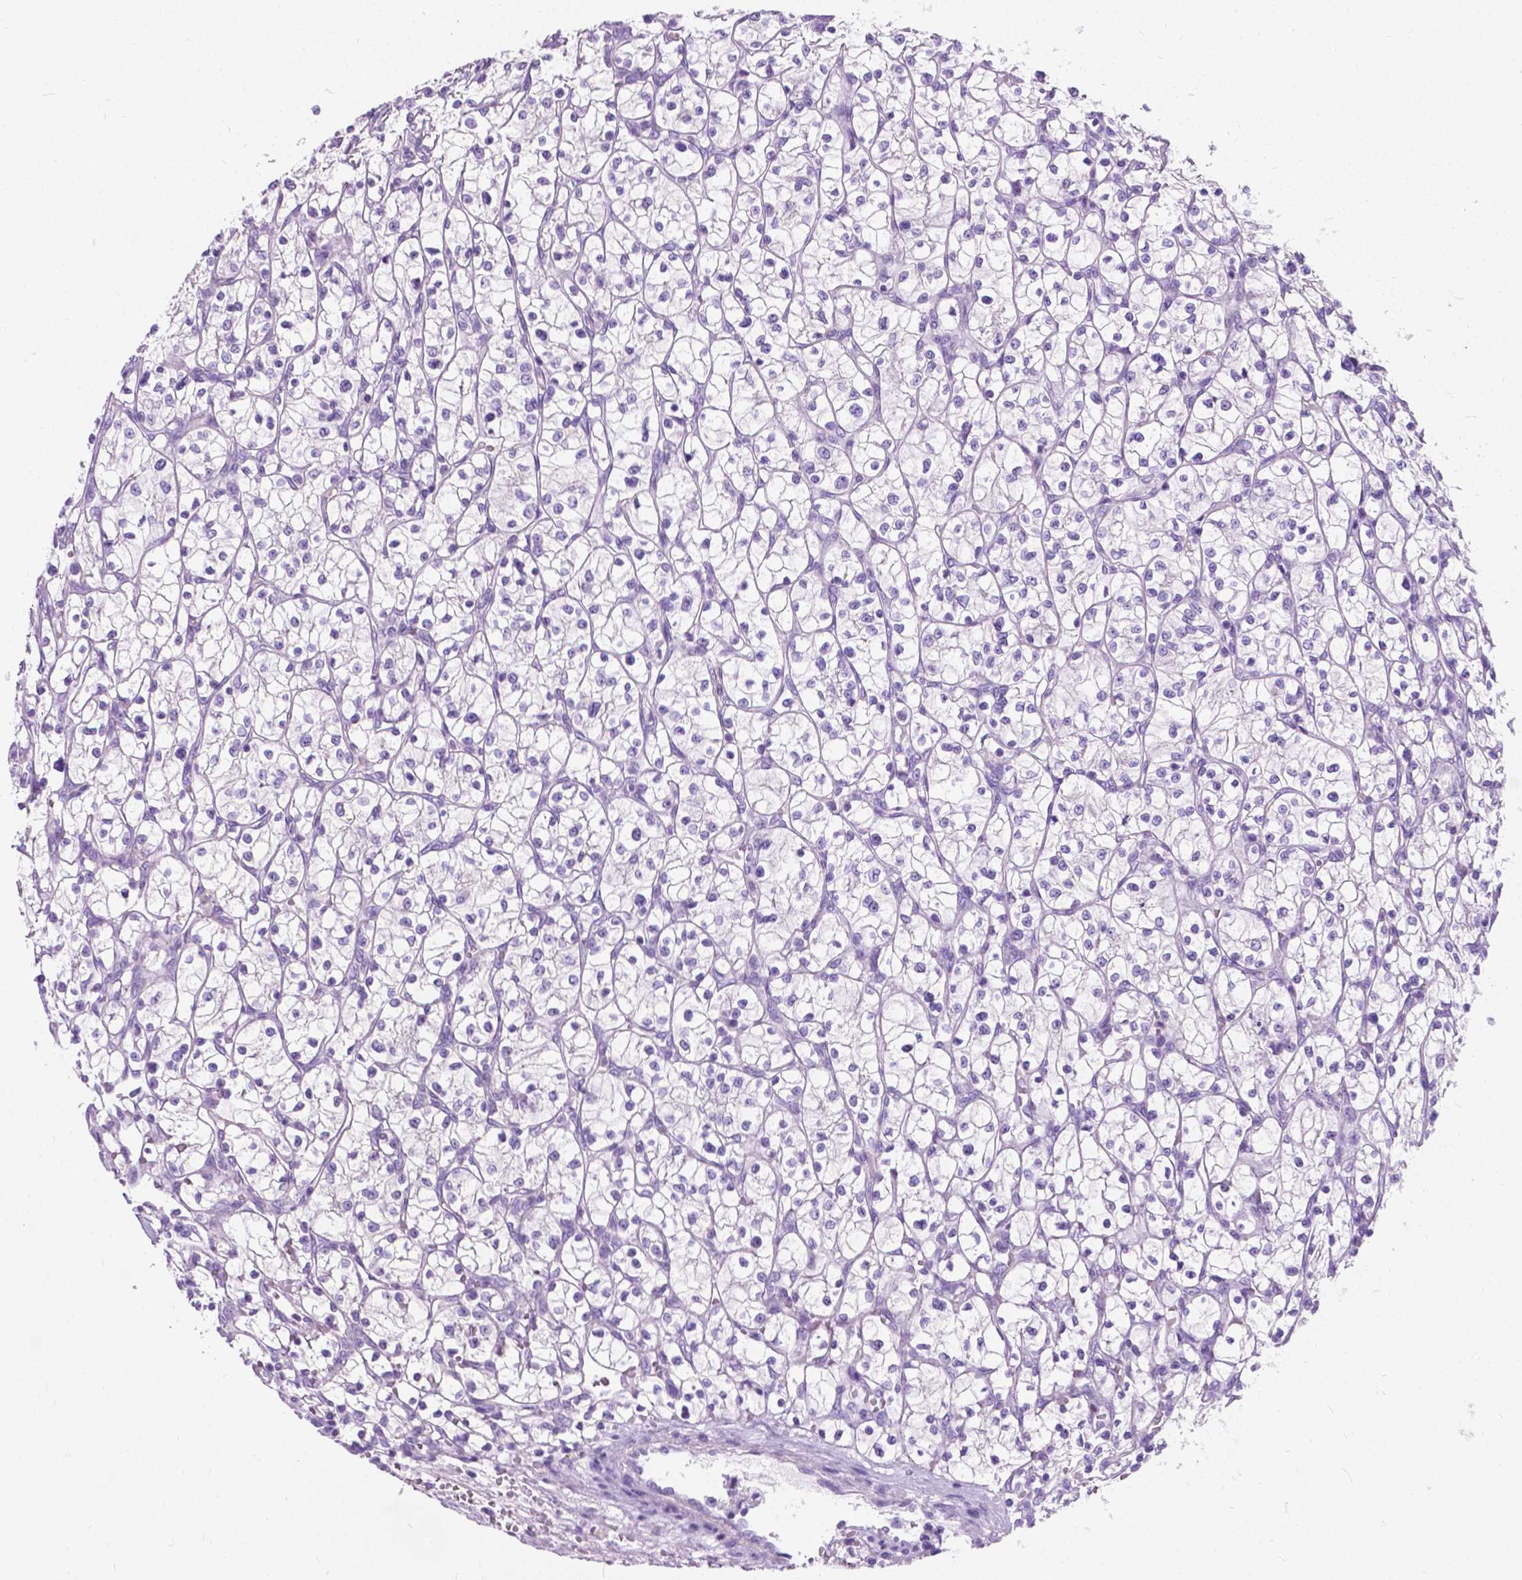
{"staining": {"intensity": "negative", "quantity": "none", "location": "none"}, "tissue": "renal cancer", "cell_type": "Tumor cells", "image_type": "cancer", "snomed": [{"axis": "morphology", "description": "Adenocarcinoma, NOS"}, {"axis": "topography", "description": "Kidney"}], "caption": "This is an immunohistochemistry photomicrograph of renal adenocarcinoma. There is no positivity in tumor cells.", "gene": "GNAO1", "patient": {"sex": "female", "age": 64}}